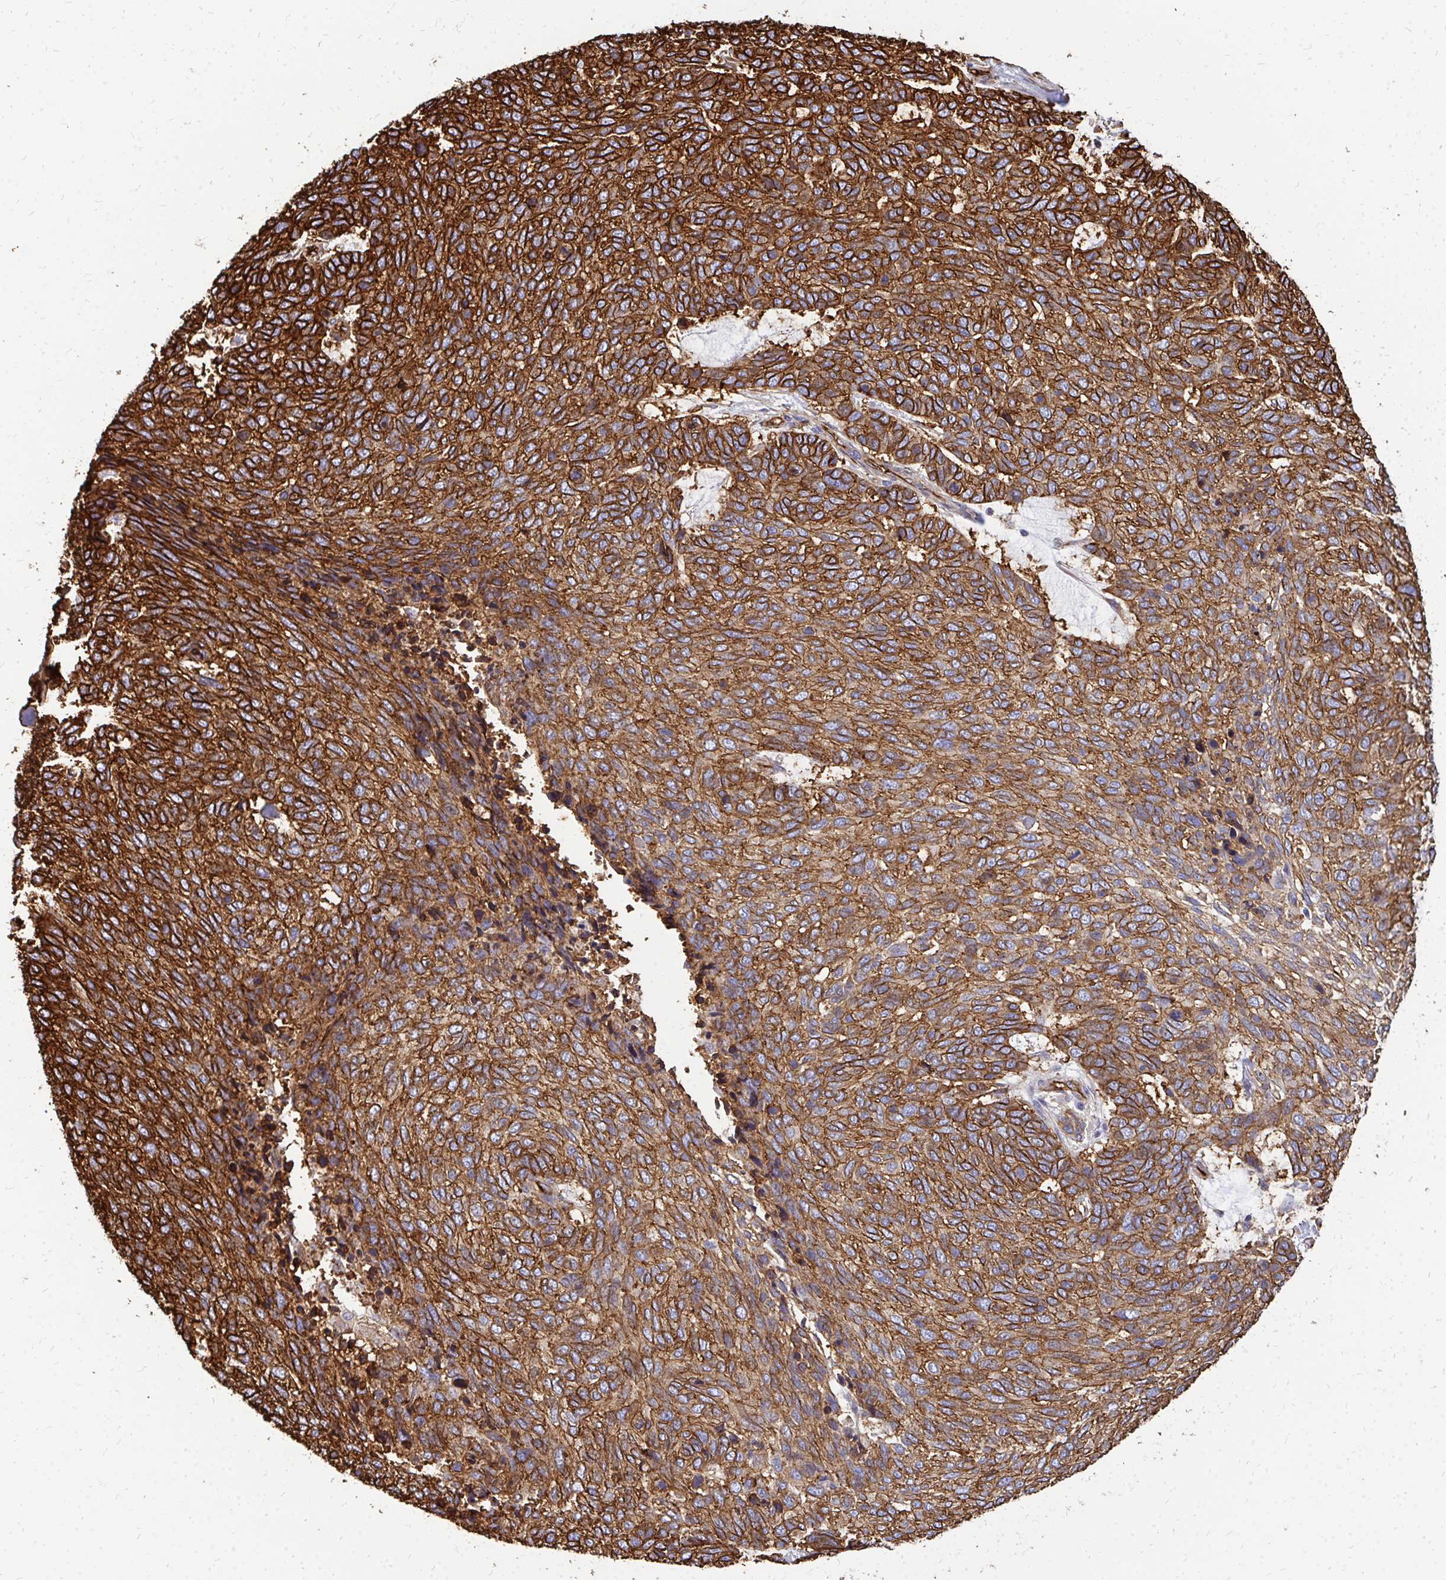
{"staining": {"intensity": "strong", "quantity": ">75%", "location": "cytoplasmic/membranous"}, "tissue": "skin cancer", "cell_type": "Tumor cells", "image_type": "cancer", "snomed": [{"axis": "morphology", "description": "Basal cell carcinoma"}, {"axis": "topography", "description": "Skin"}], "caption": "Protein staining displays strong cytoplasmic/membranous positivity in about >75% of tumor cells in basal cell carcinoma (skin).", "gene": "MARCKSL1", "patient": {"sex": "female", "age": 65}}